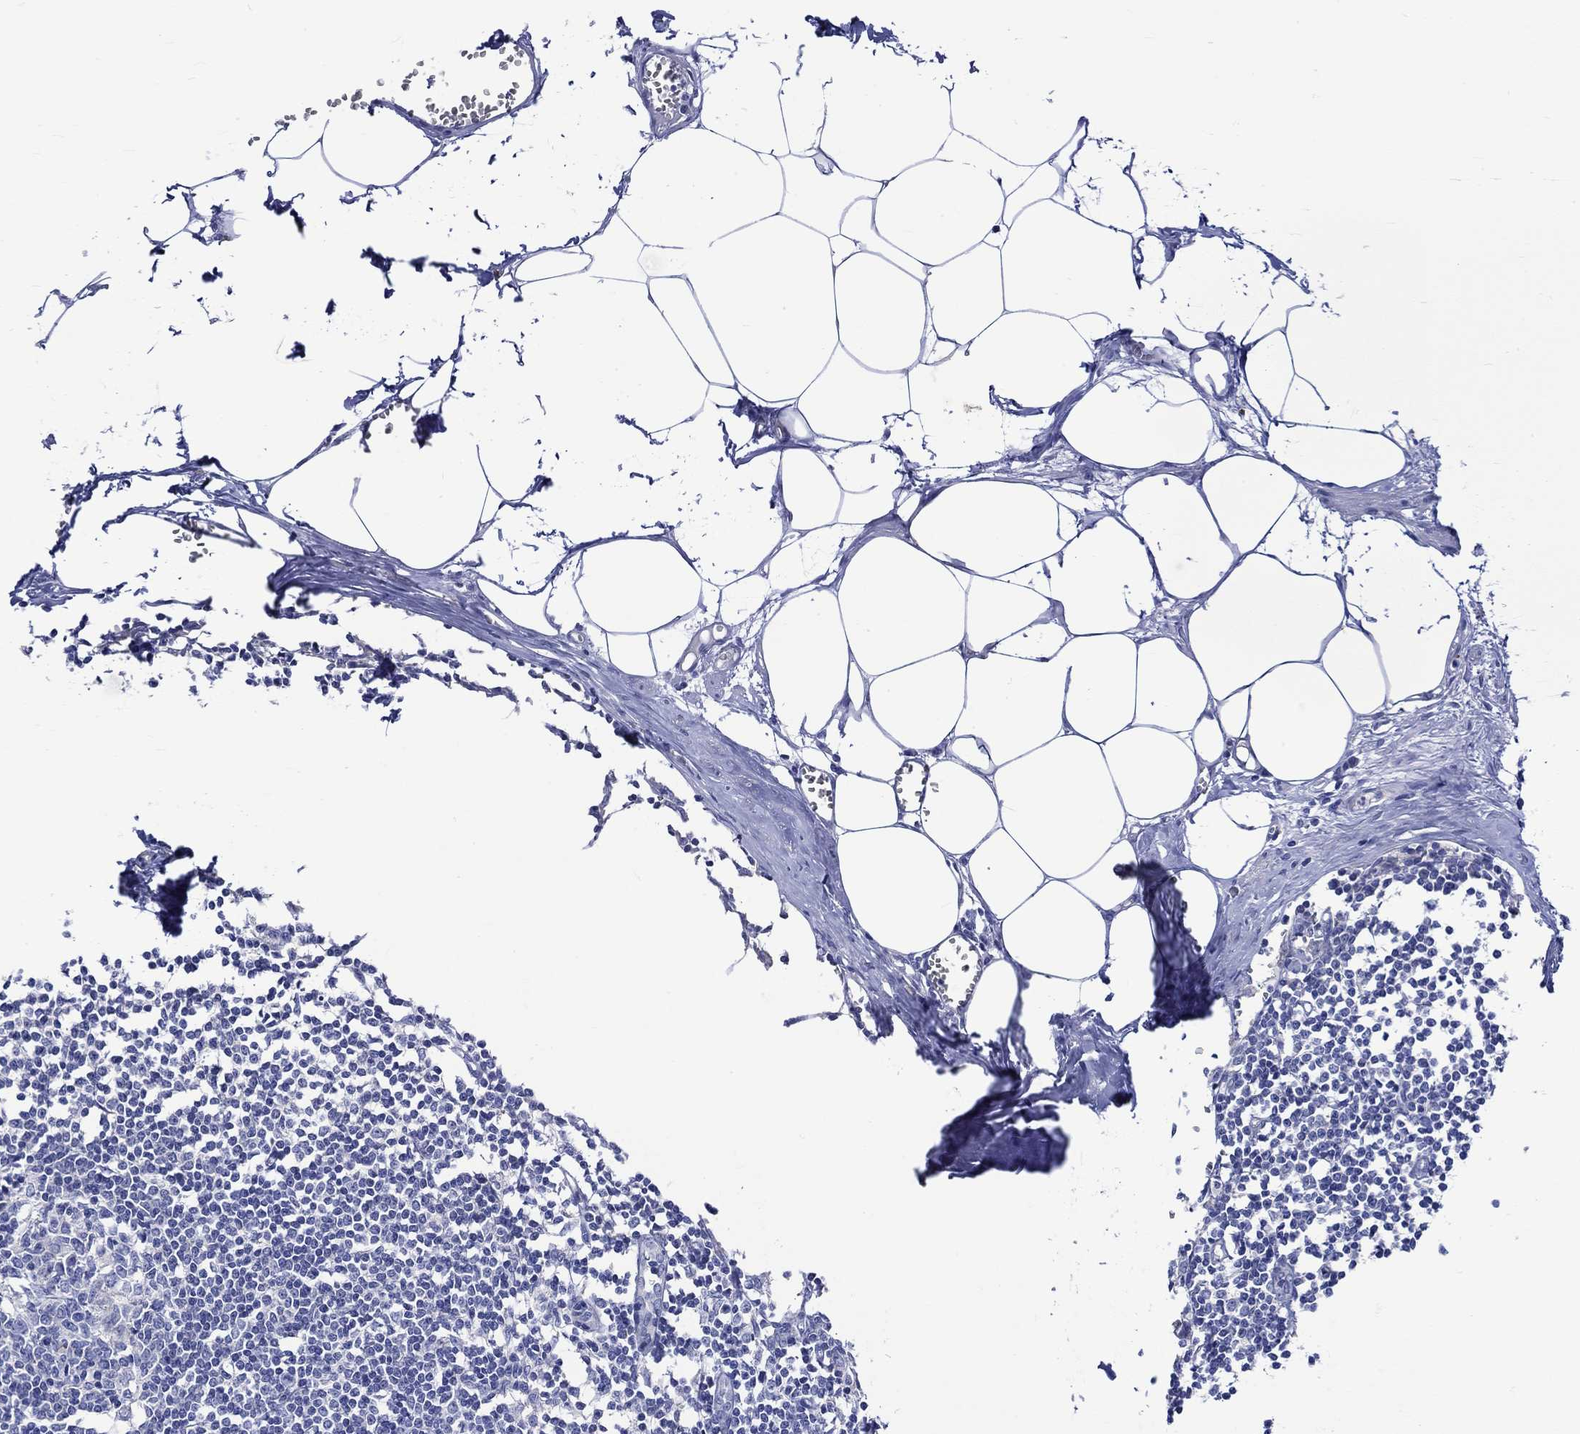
{"staining": {"intensity": "negative", "quantity": "none", "location": "none"}, "tissue": "lymph node", "cell_type": "Germinal center cells", "image_type": "normal", "snomed": [{"axis": "morphology", "description": "Normal tissue, NOS"}, {"axis": "topography", "description": "Lymph node"}], "caption": "IHC micrograph of unremarkable human lymph node stained for a protein (brown), which reveals no expression in germinal center cells. The staining is performed using DAB brown chromogen with nuclei counter-stained in using hematoxylin.", "gene": "NRIP3", "patient": {"sex": "male", "age": 59}}